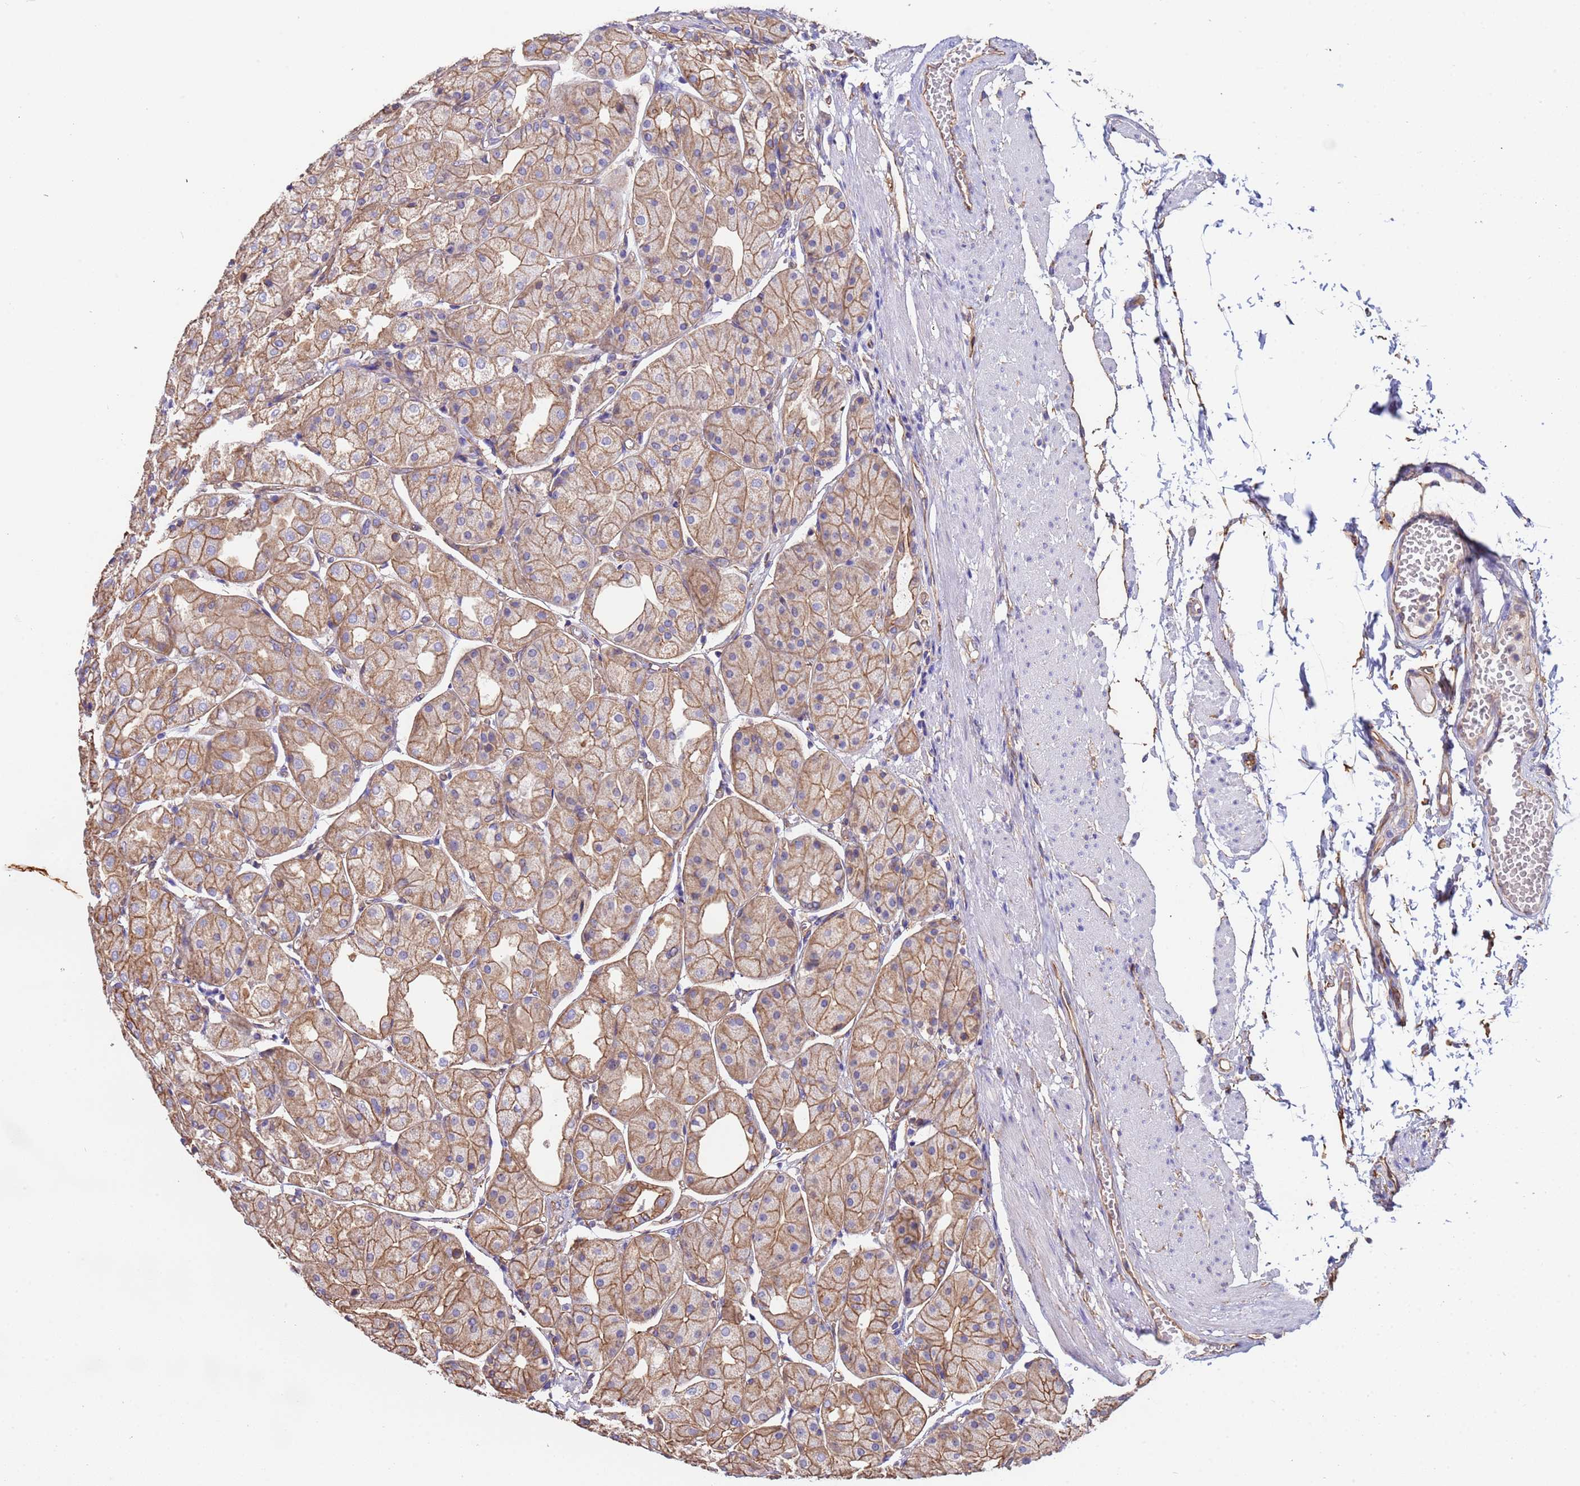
{"staining": {"intensity": "moderate", "quantity": ">75%", "location": "cytoplasmic/membranous"}, "tissue": "stomach", "cell_type": "Glandular cells", "image_type": "normal", "snomed": [{"axis": "morphology", "description": "Normal tissue, NOS"}, {"axis": "topography", "description": "Stomach, upper"}], "caption": "A brown stain shows moderate cytoplasmic/membranous positivity of a protein in glandular cells of normal stomach. (DAB IHC, brown staining for protein, blue staining for nuclei).", "gene": "ZNF248", "patient": {"sex": "male", "age": 72}}